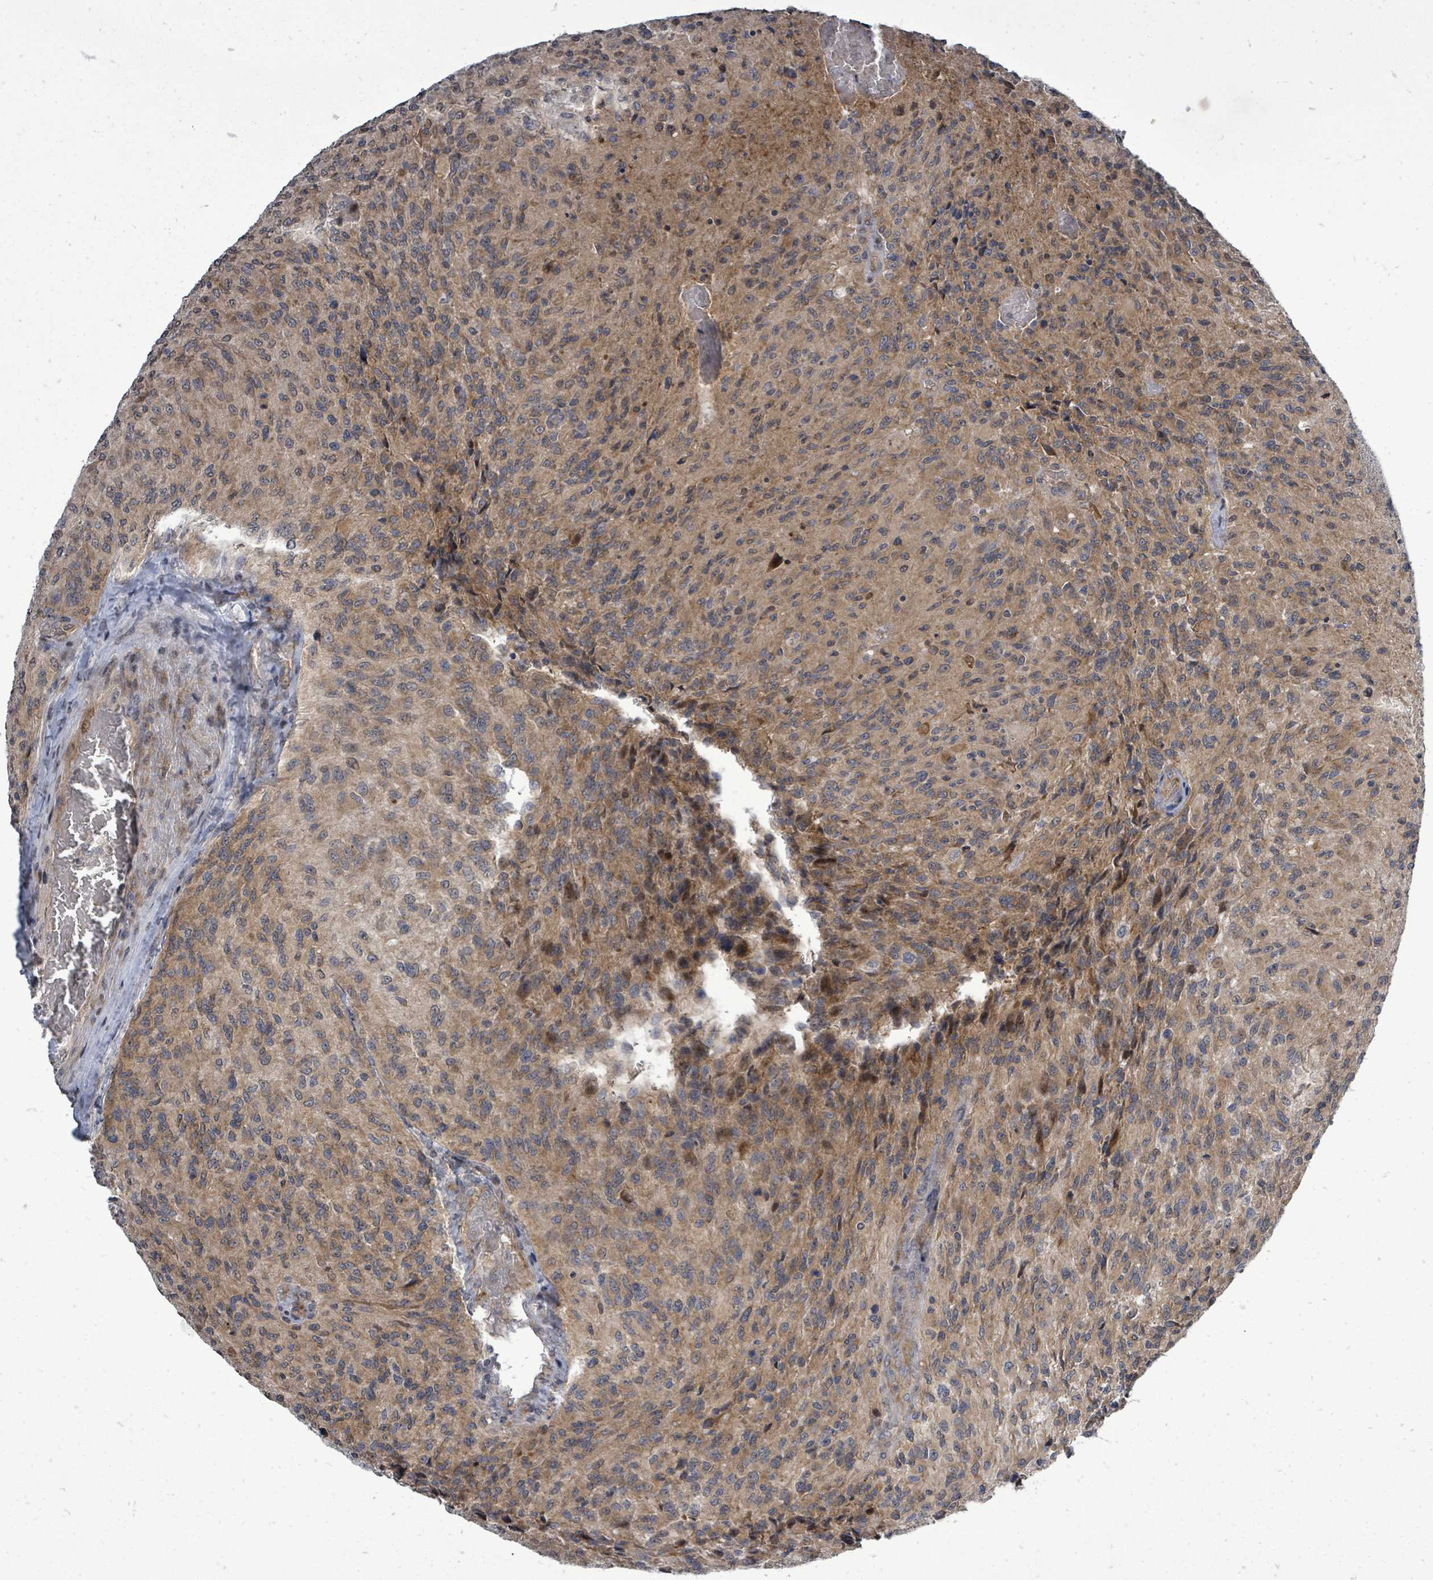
{"staining": {"intensity": "moderate", "quantity": ">75%", "location": "cytoplasmic/membranous"}, "tissue": "glioma", "cell_type": "Tumor cells", "image_type": "cancer", "snomed": [{"axis": "morphology", "description": "Normal tissue, NOS"}, {"axis": "morphology", "description": "Glioma, malignant, High grade"}, {"axis": "topography", "description": "Cerebral cortex"}], "caption": "DAB immunohistochemical staining of human malignant high-grade glioma exhibits moderate cytoplasmic/membranous protein positivity in approximately >75% of tumor cells. (DAB = brown stain, brightfield microscopy at high magnification).", "gene": "RALGAPB", "patient": {"sex": "male", "age": 56}}